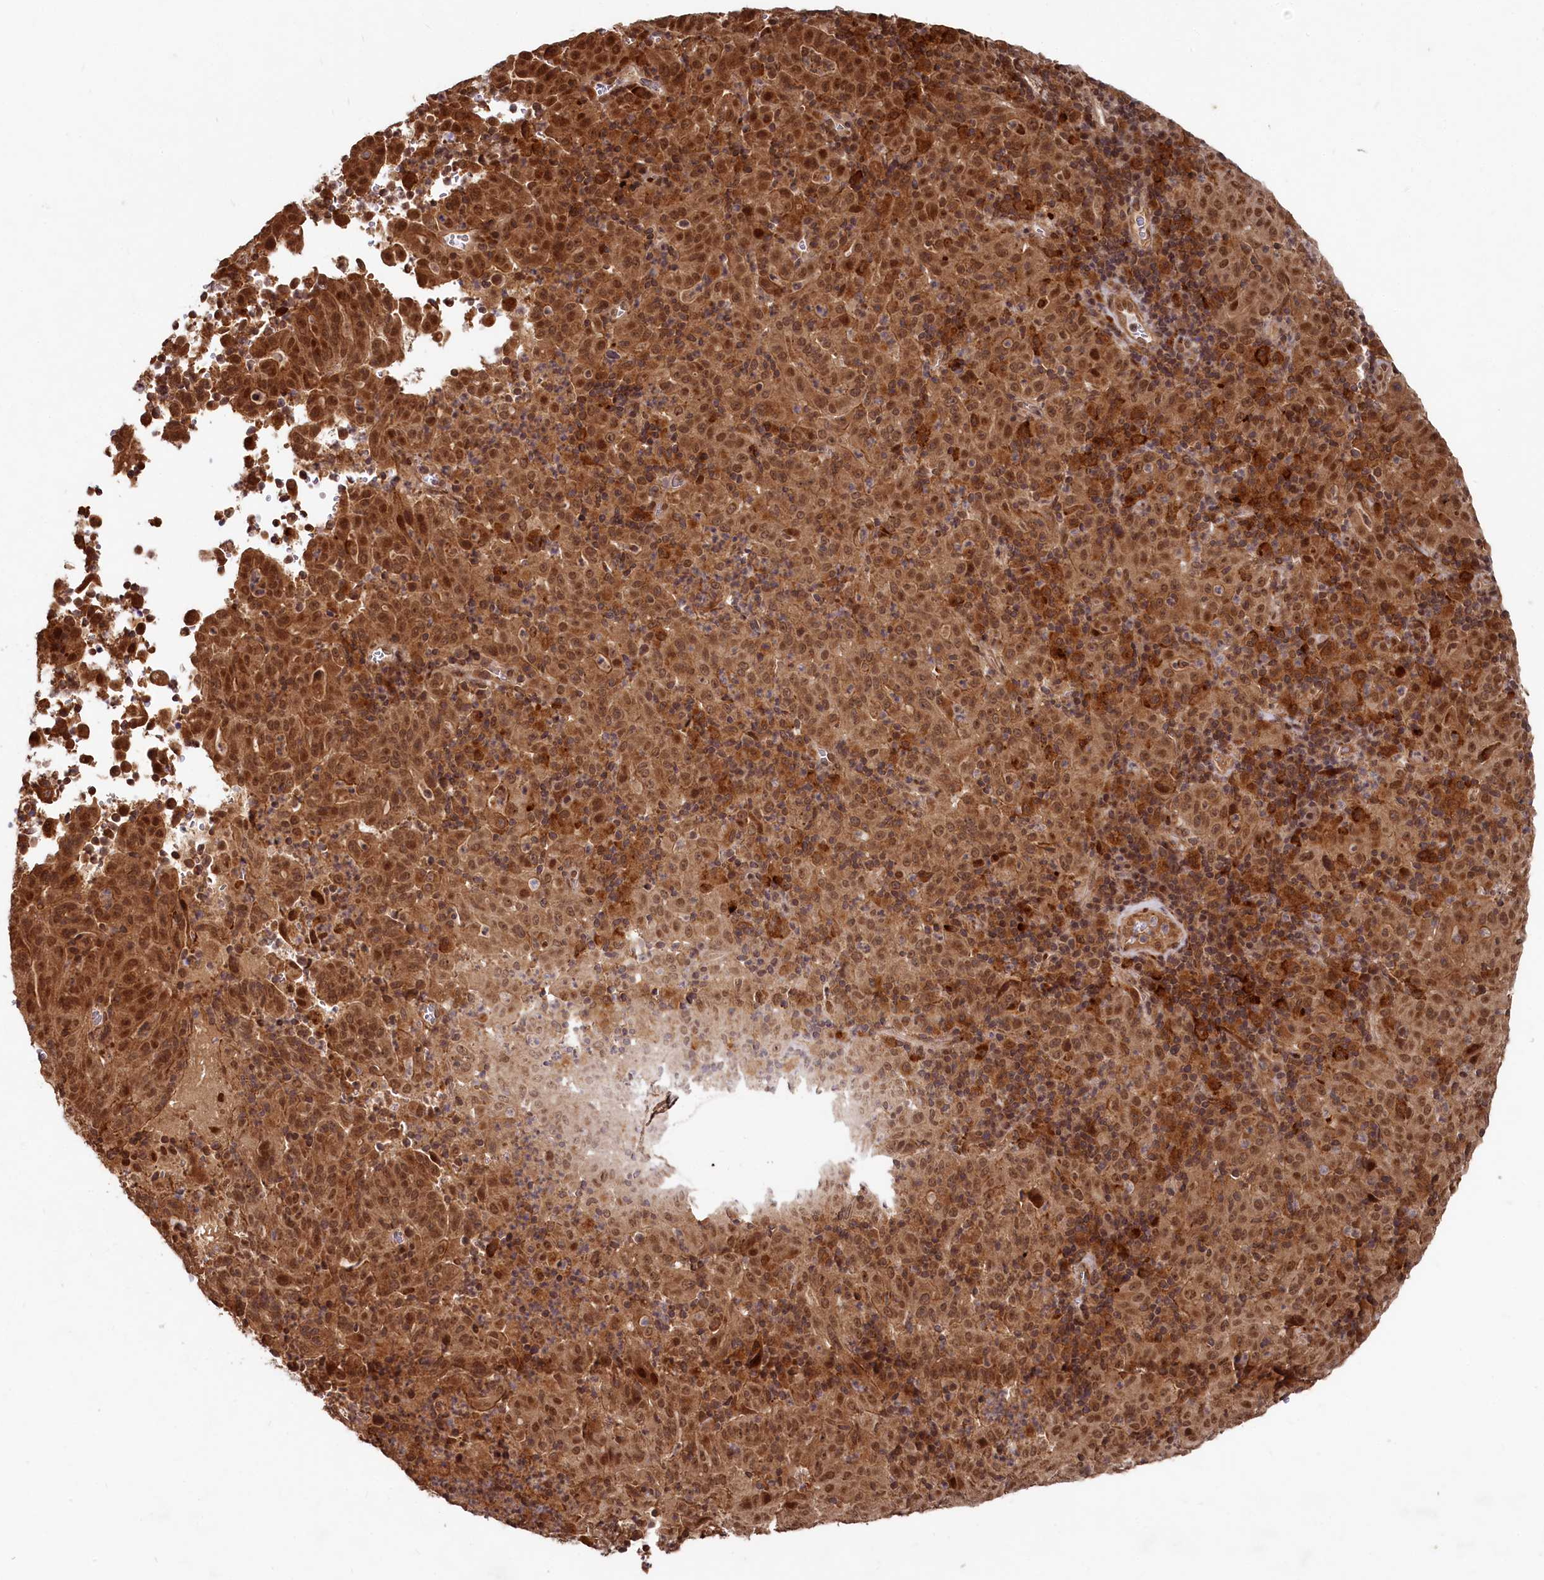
{"staining": {"intensity": "moderate", "quantity": ">75%", "location": "cytoplasmic/membranous,nuclear"}, "tissue": "pancreatic cancer", "cell_type": "Tumor cells", "image_type": "cancer", "snomed": [{"axis": "morphology", "description": "Adenocarcinoma, NOS"}, {"axis": "topography", "description": "Pancreas"}], "caption": "Moderate cytoplasmic/membranous and nuclear staining for a protein is identified in about >75% of tumor cells of pancreatic adenocarcinoma using IHC.", "gene": "TRIM23", "patient": {"sex": "male", "age": 63}}